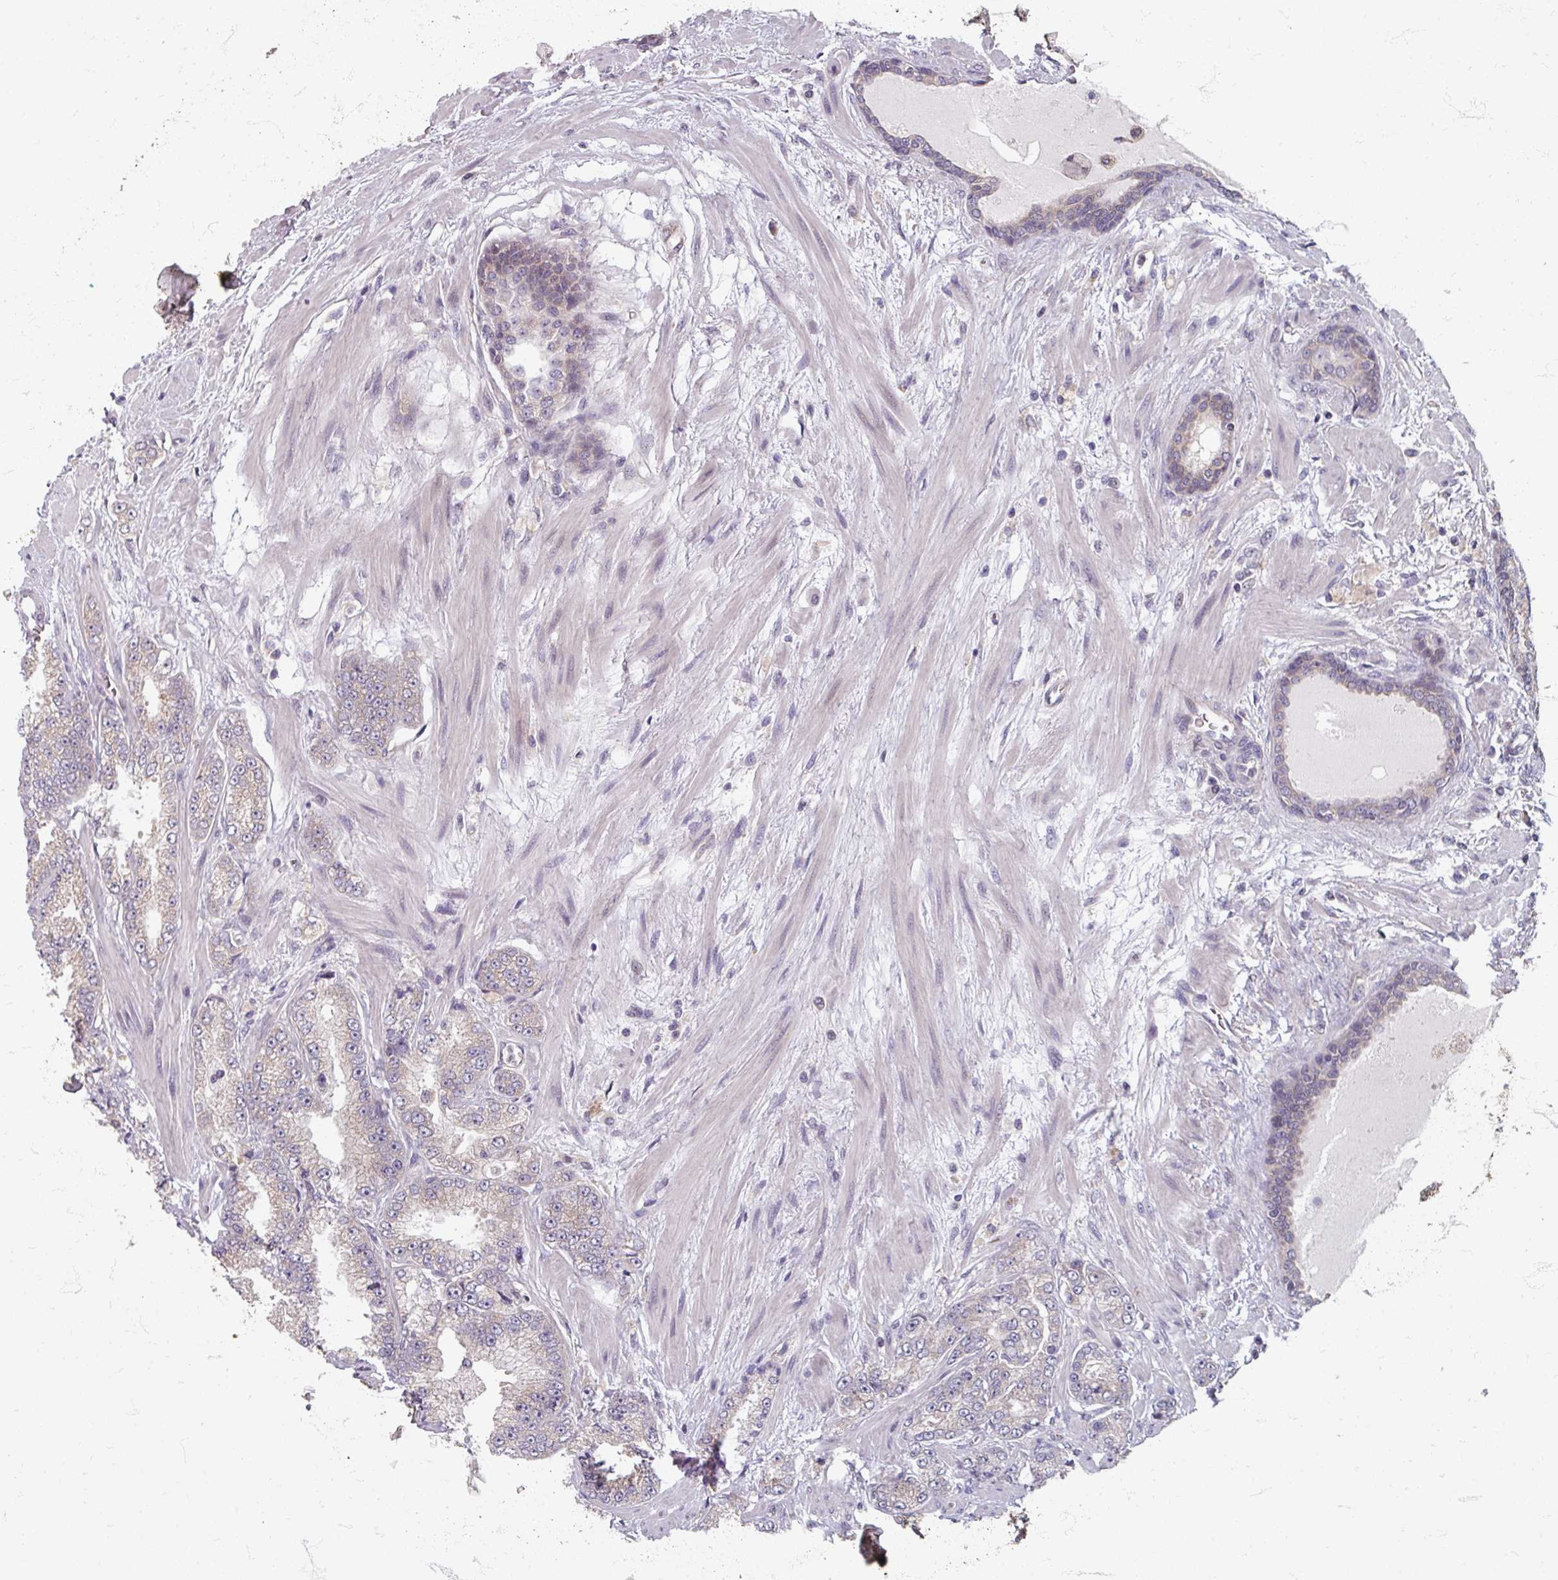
{"staining": {"intensity": "negative", "quantity": "none", "location": "none"}, "tissue": "prostate cancer", "cell_type": "Tumor cells", "image_type": "cancer", "snomed": [{"axis": "morphology", "description": "Adenocarcinoma, High grade"}, {"axis": "topography", "description": "Prostate"}], "caption": "Human high-grade adenocarcinoma (prostate) stained for a protein using immunohistochemistry shows no staining in tumor cells.", "gene": "STAM", "patient": {"sex": "male", "age": 68}}